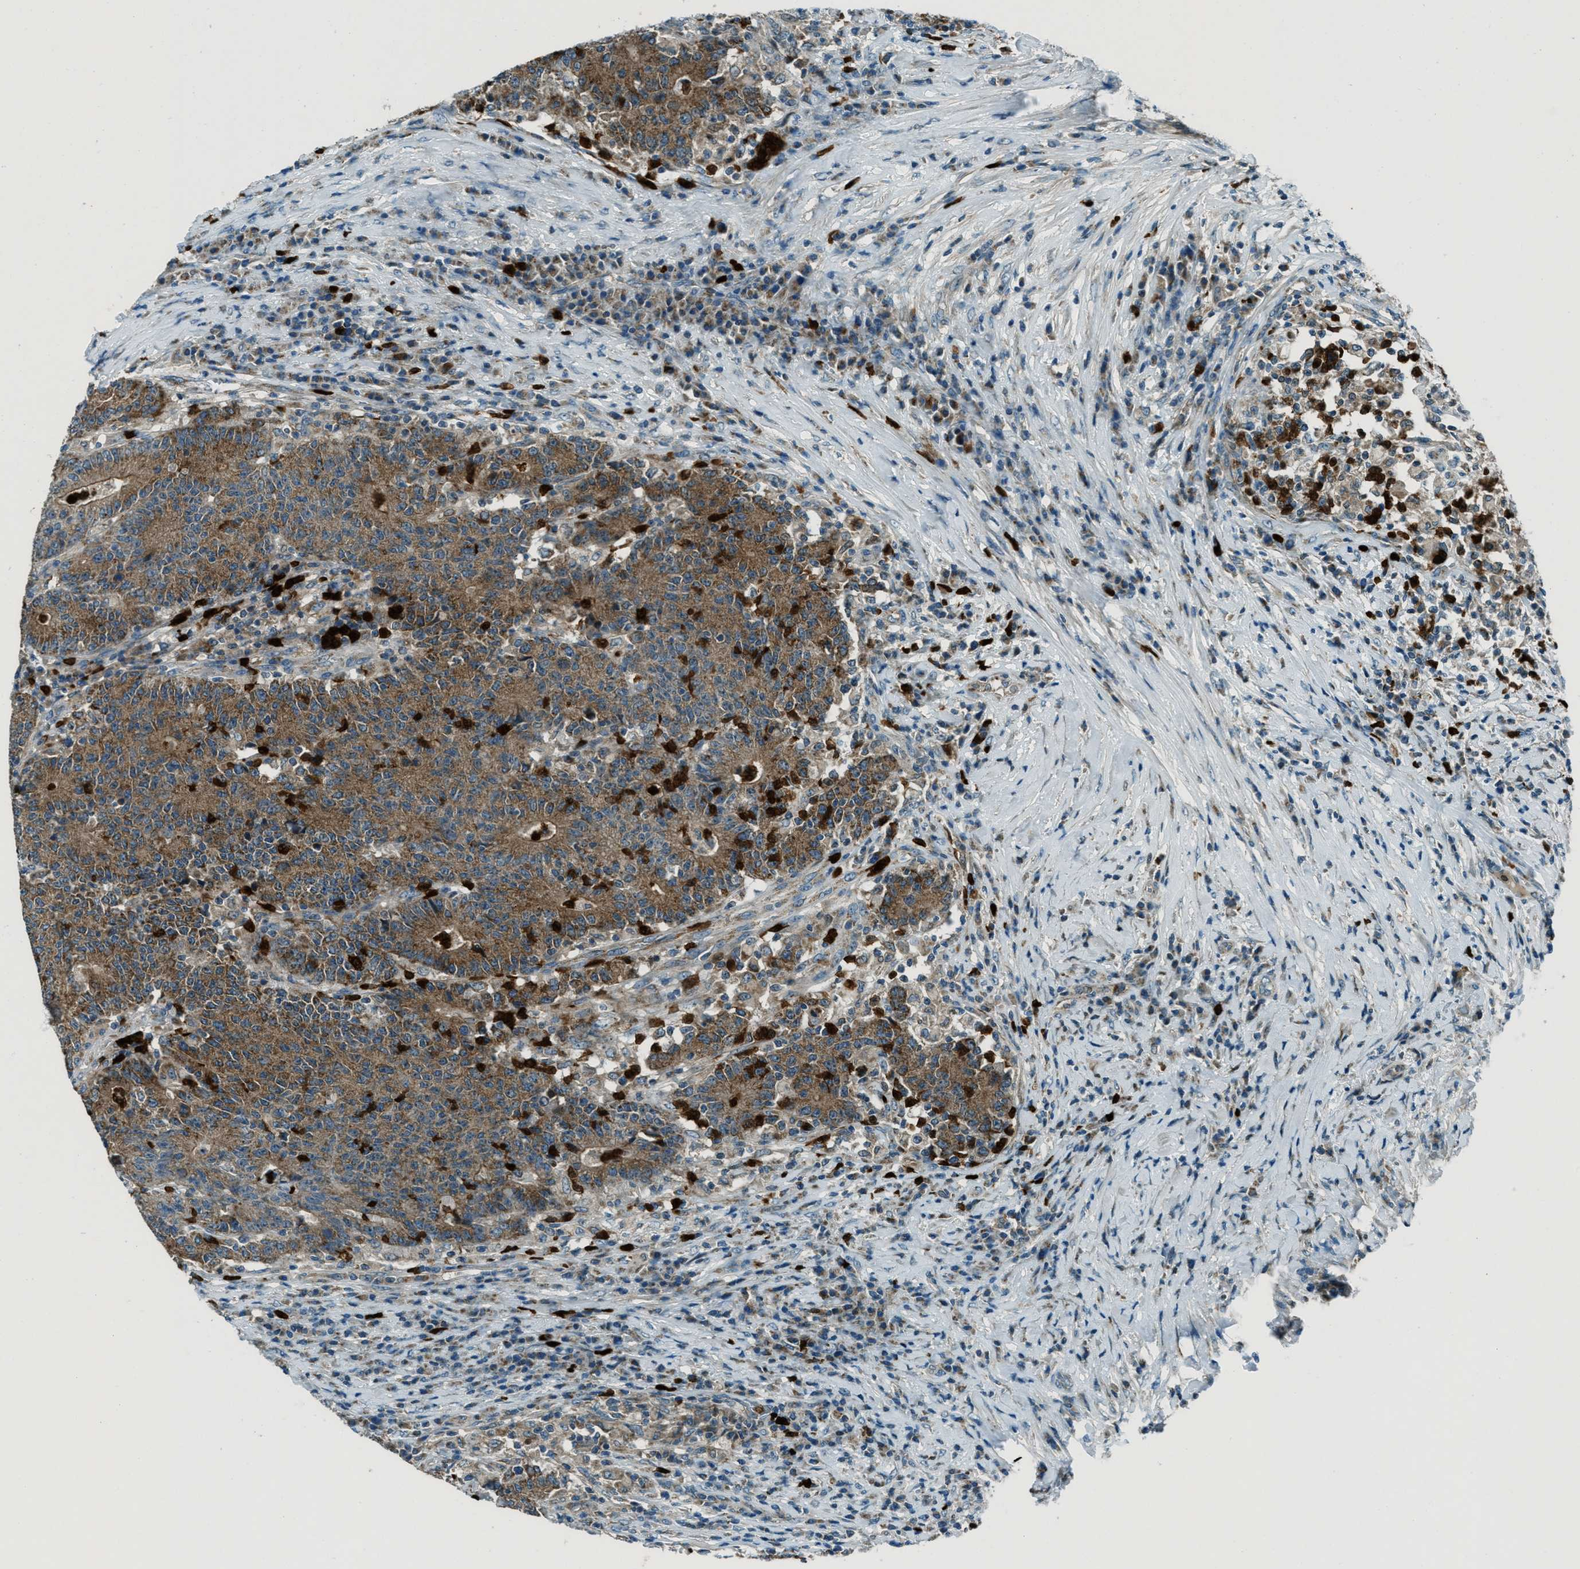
{"staining": {"intensity": "moderate", "quantity": ">75%", "location": "cytoplasmic/membranous"}, "tissue": "colorectal cancer", "cell_type": "Tumor cells", "image_type": "cancer", "snomed": [{"axis": "morphology", "description": "Normal tissue, NOS"}, {"axis": "morphology", "description": "Adenocarcinoma, NOS"}, {"axis": "topography", "description": "Colon"}], "caption": "Colorectal adenocarcinoma stained for a protein (brown) displays moderate cytoplasmic/membranous positive expression in about >75% of tumor cells.", "gene": "FAR1", "patient": {"sex": "female", "age": 75}}